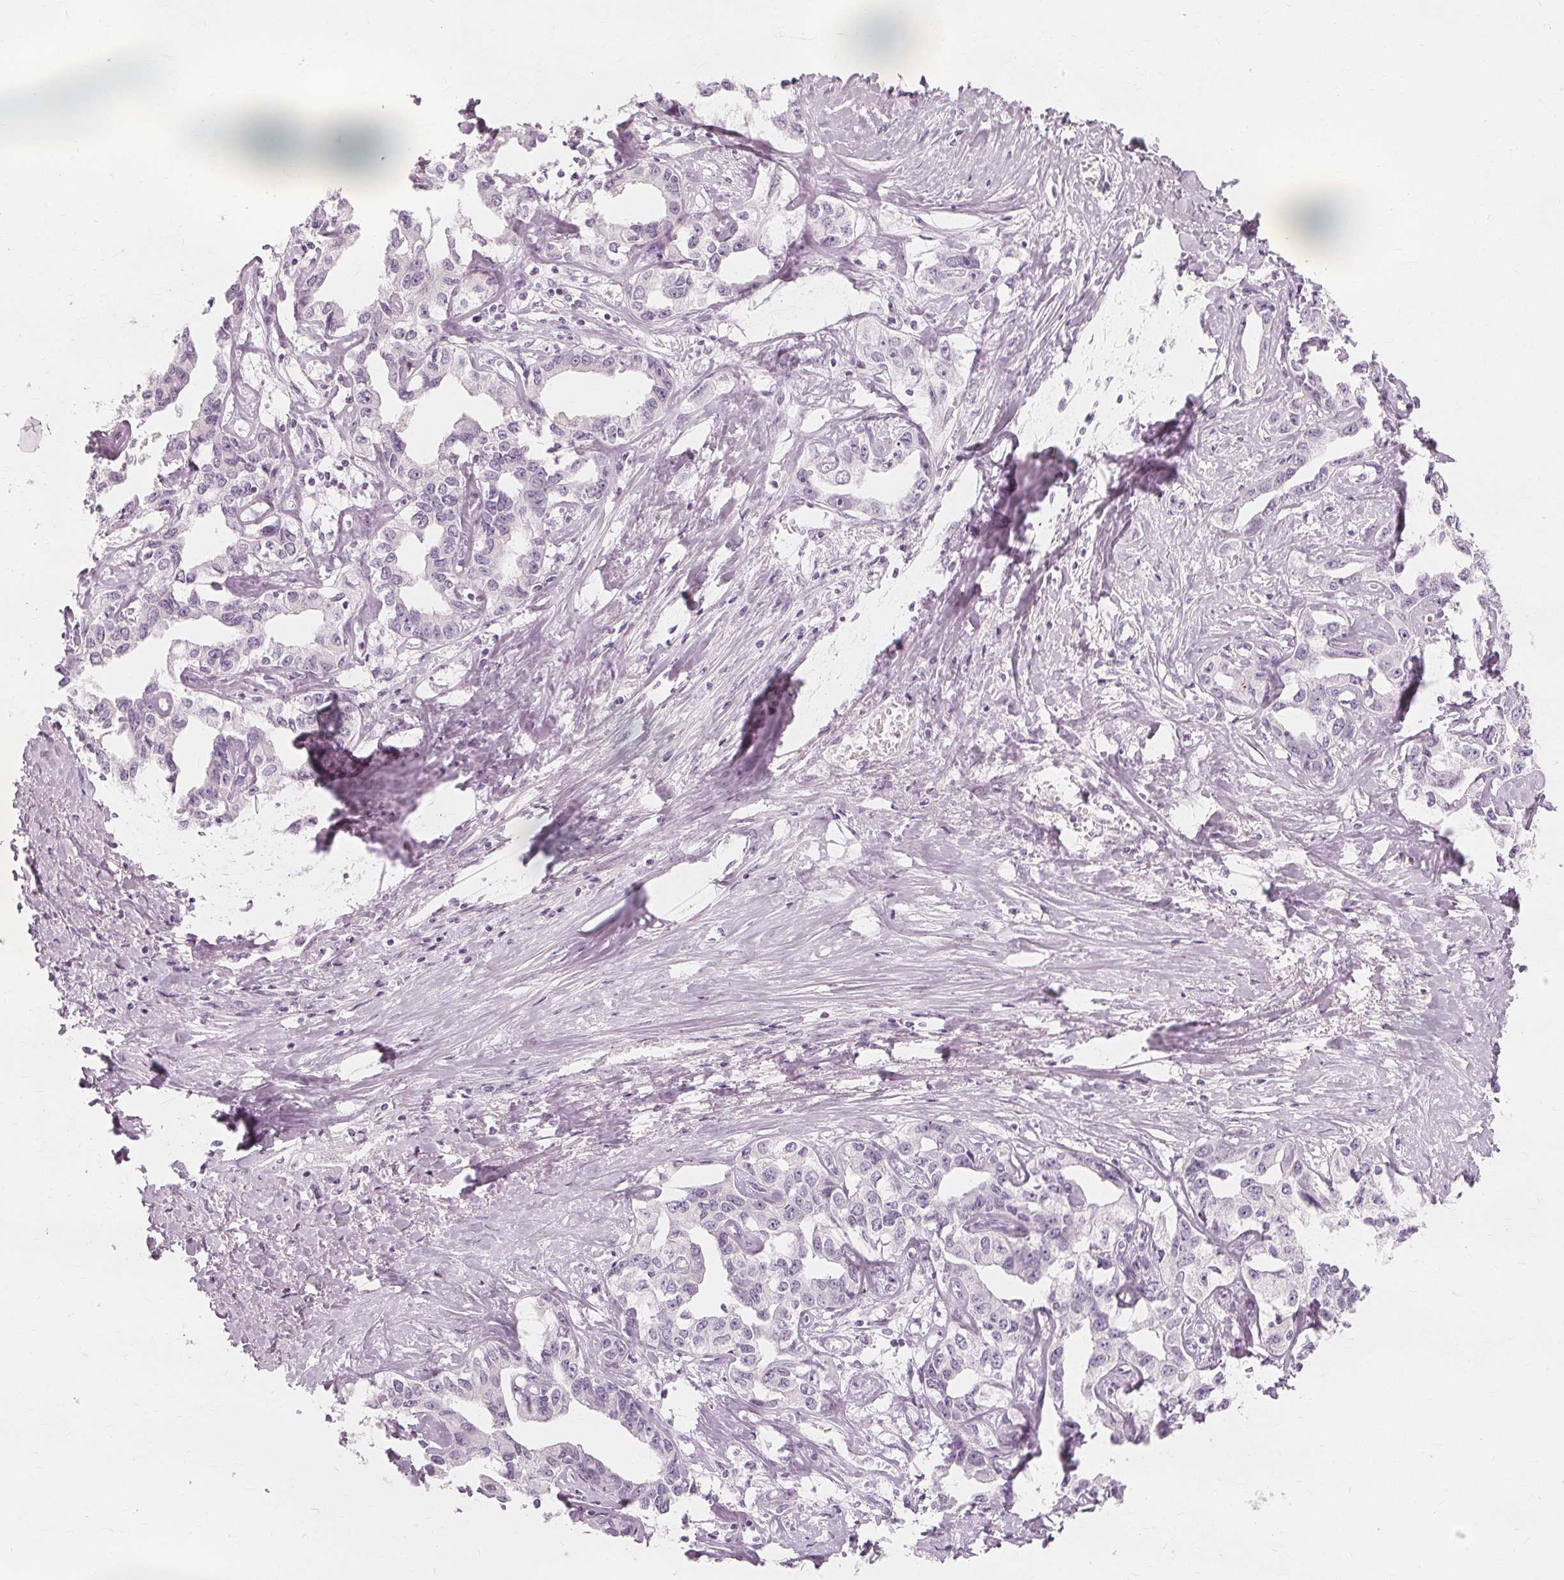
{"staining": {"intensity": "negative", "quantity": "none", "location": "none"}, "tissue": "liver cancer", "cell_type": "Tumor cells", "image_type": "cancer", "snomed": [{"axis": "morphology", "description": "Cholangiocarcinoma"}, {"axis": "topography", "description": "Liver"}], "caption": "Immunohistochemistry (IHC) image of human liver cholangiocarcinoma stained for a protein (brown), which demonstrates no staining in tumor cells.", "gene": "MUC12", "patient": {"sex": "male", "age": 59}}